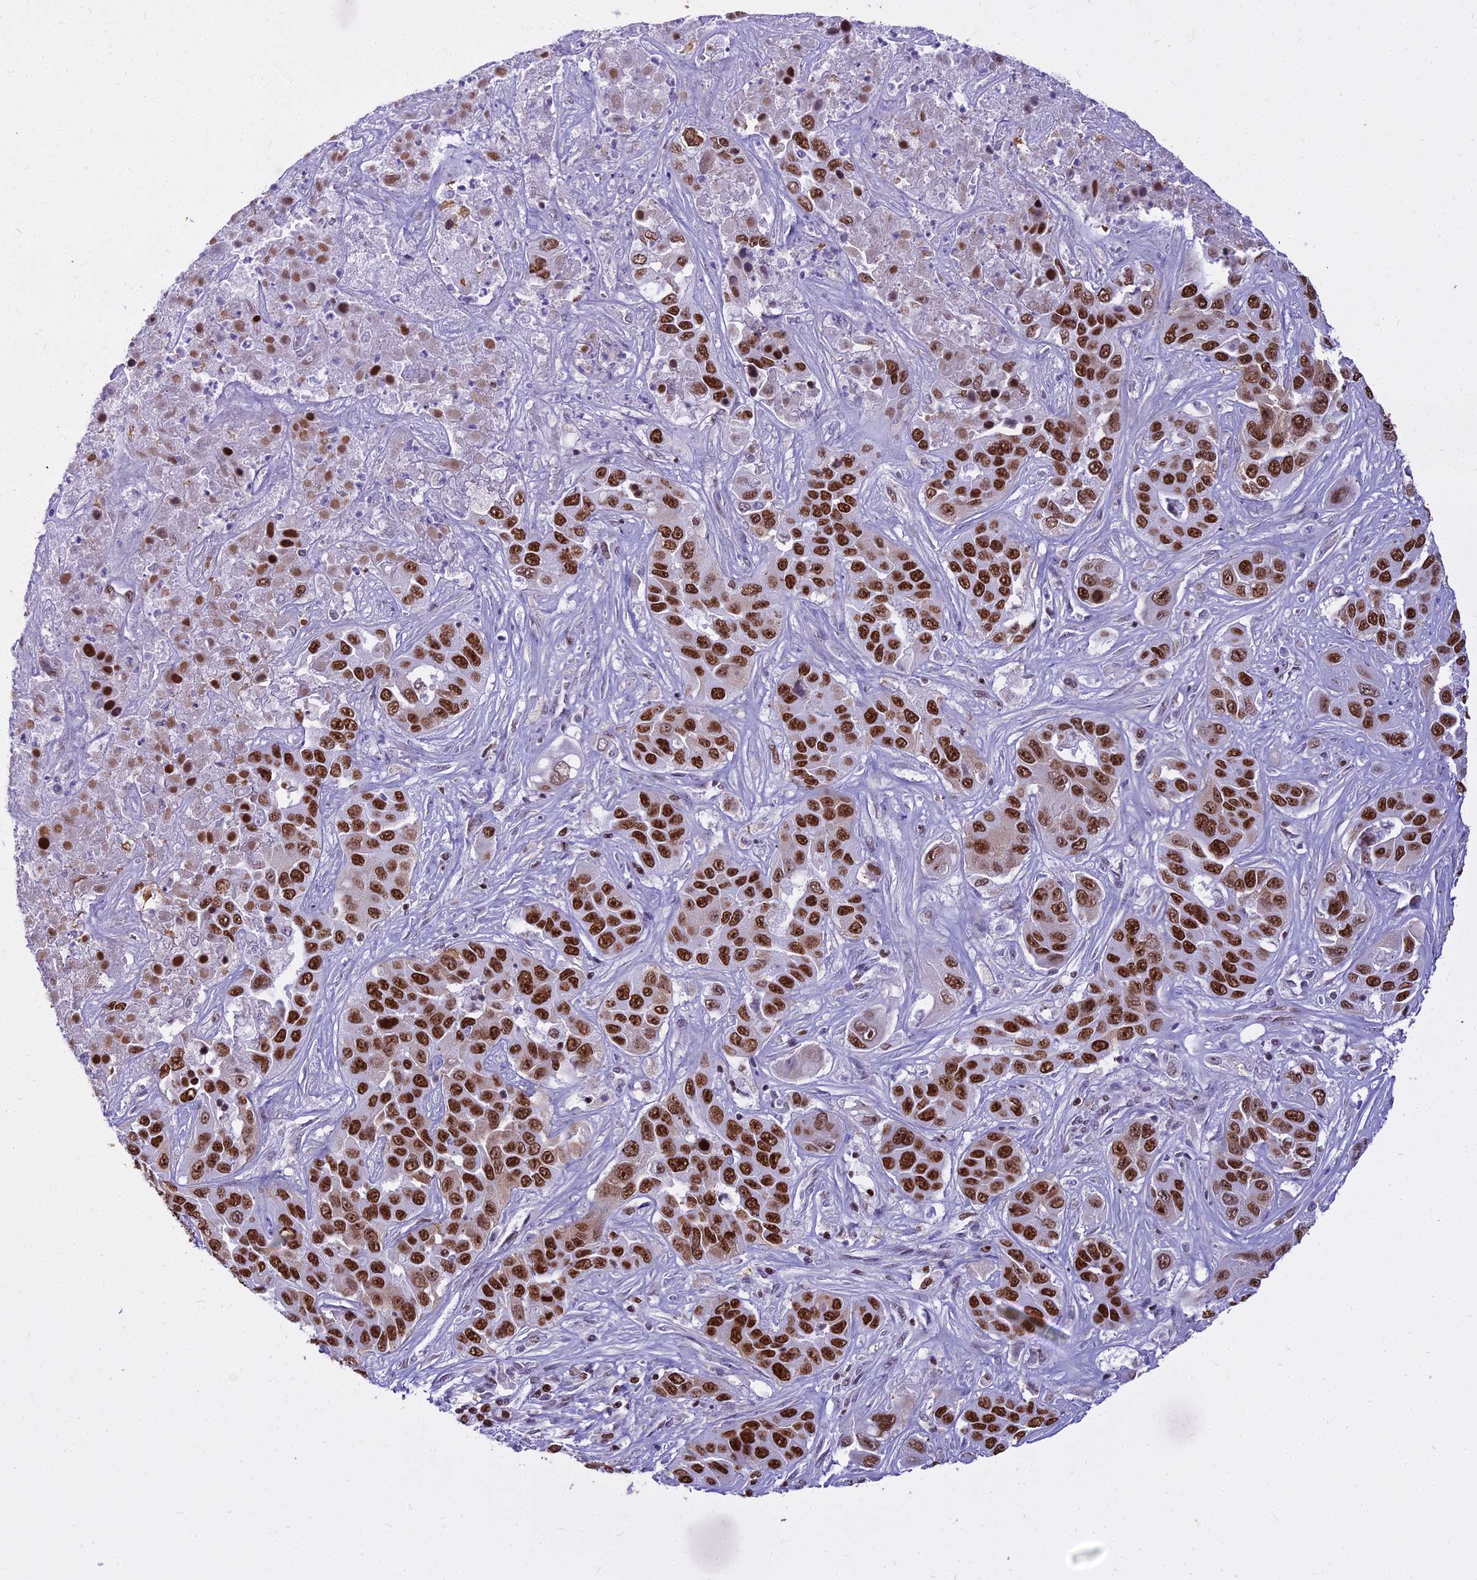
{"staining": {"intensity": "strong", "quantity": ">75%", "location": "nuclear"}, "tissue": "liver cancer", "cell_type": "Tumor cells", "image_type": "cancer", "snomed": [{"axis": "morphology", "description": "Cholangiocarcinoma"}, {"axis": "topography", "description": "Liver"}], "caption": "Immunohistochemistry (IHC) (DAB) staining of human liver cholangiocarcinoma reveals strong nuclear protein expression in approximately >75% of tumor cells.", "gene": "PARP1", "patient": {"sex": "female", "age": 52}}